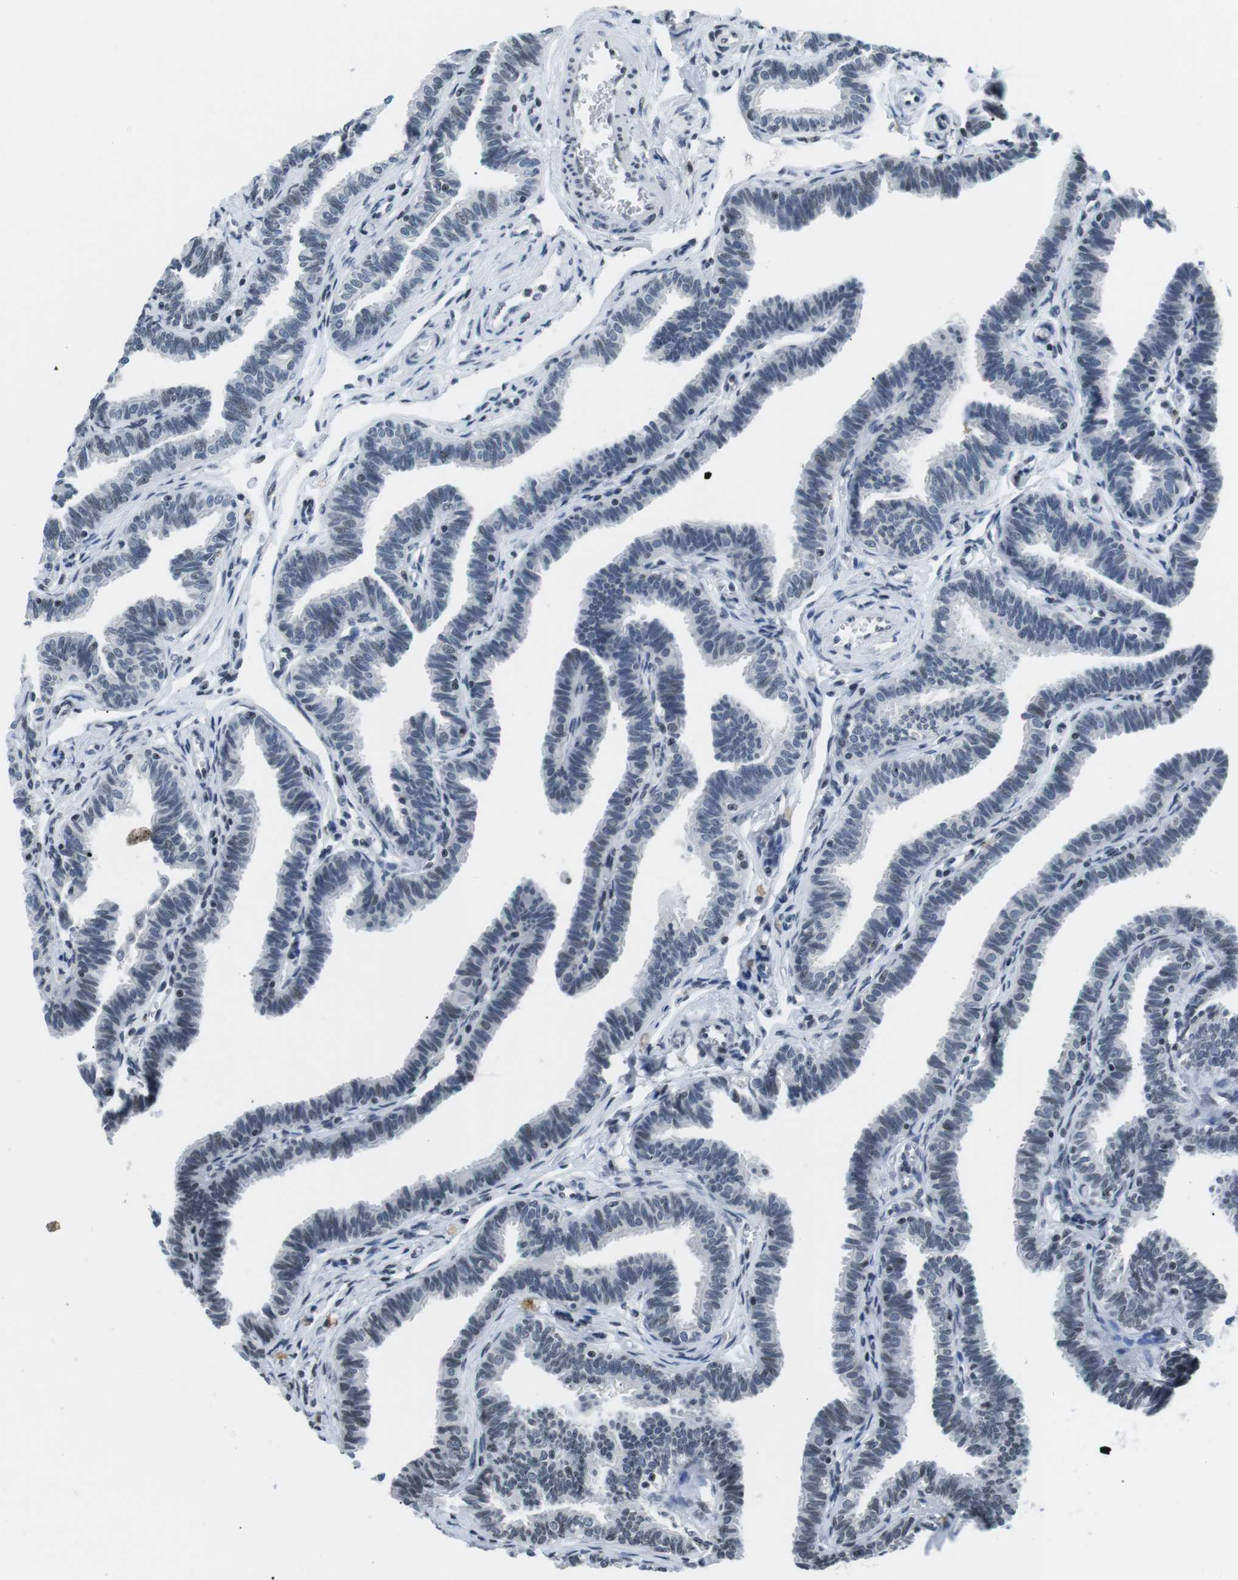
{"staining": {"intensity": "negative", "quantity": "none", "location": "none"}, "tissue": "fallopian tube", "cell_type": "Glandular cells", "image_type": "normal", "snomed": [{"axis": "morphology", "description": "Normal tissue, NOS"}, {"axis": "topography", "description": "Fallopian tube"}, {"axis": "topography", "description": "Ovary"}], "caption": "The IHC histopathology image has no significant expression in glandular cells of fallopian tube. The staining was performed using DAB to visualize the protein expression in brown, while the nuclei were stained in blue with hematoxylin (Magnification: 20x).", "gene": "E2F2", "patient": {"sex": "female", "age": 23}}